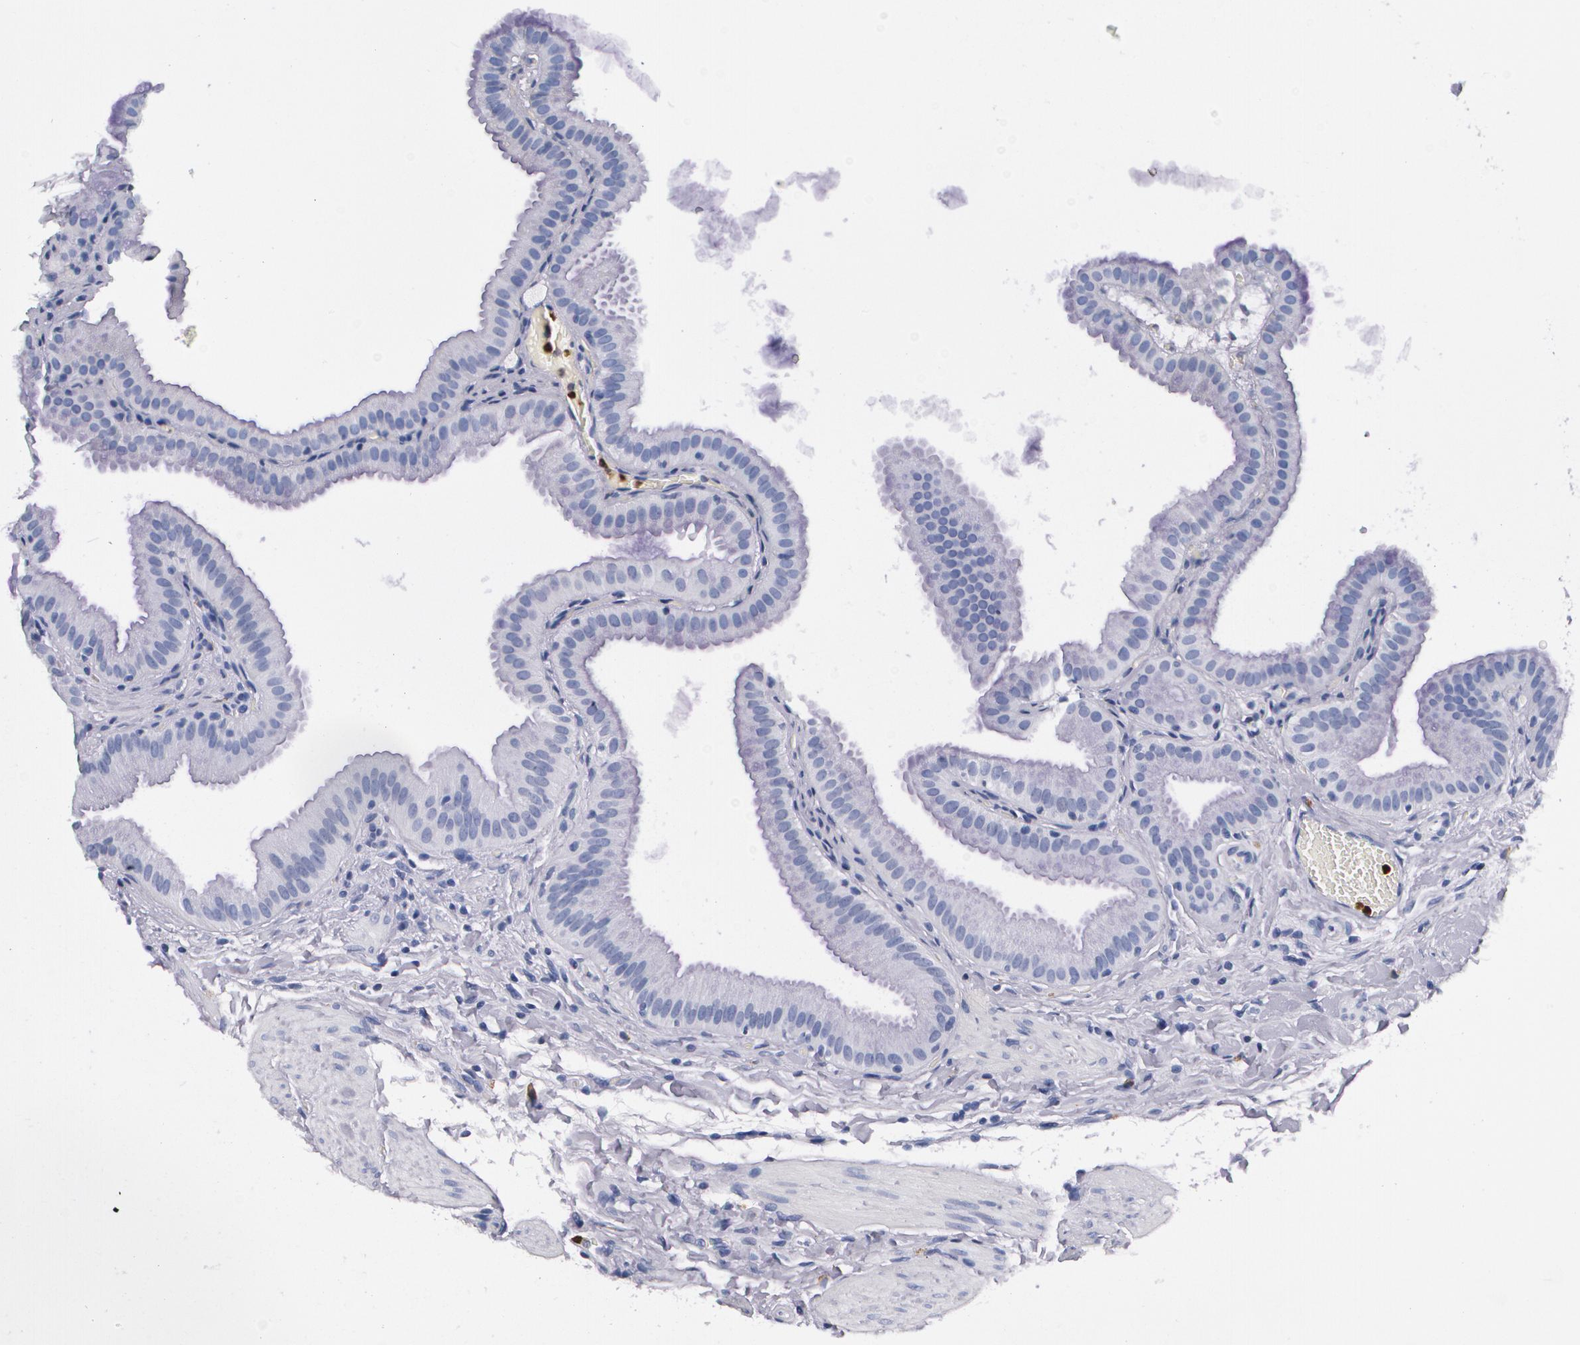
{"staining": {"intensity": "negative", "quantity": "none", "location": "none"}, "tissue": "gallbladder", "cell_type": "Glandular cells", "image_type": "normal", "snomed": [{"axis": "morphology", "description": "Normal tissue, NOS"}, {"axis": "topography", "description": "Gallbladder"}], "caption": "Image shows no significant protein positivity in glandular cells of benign gallbladder.", "gene": "S100A8", "patient": {"sex": "female", "age": 63}}